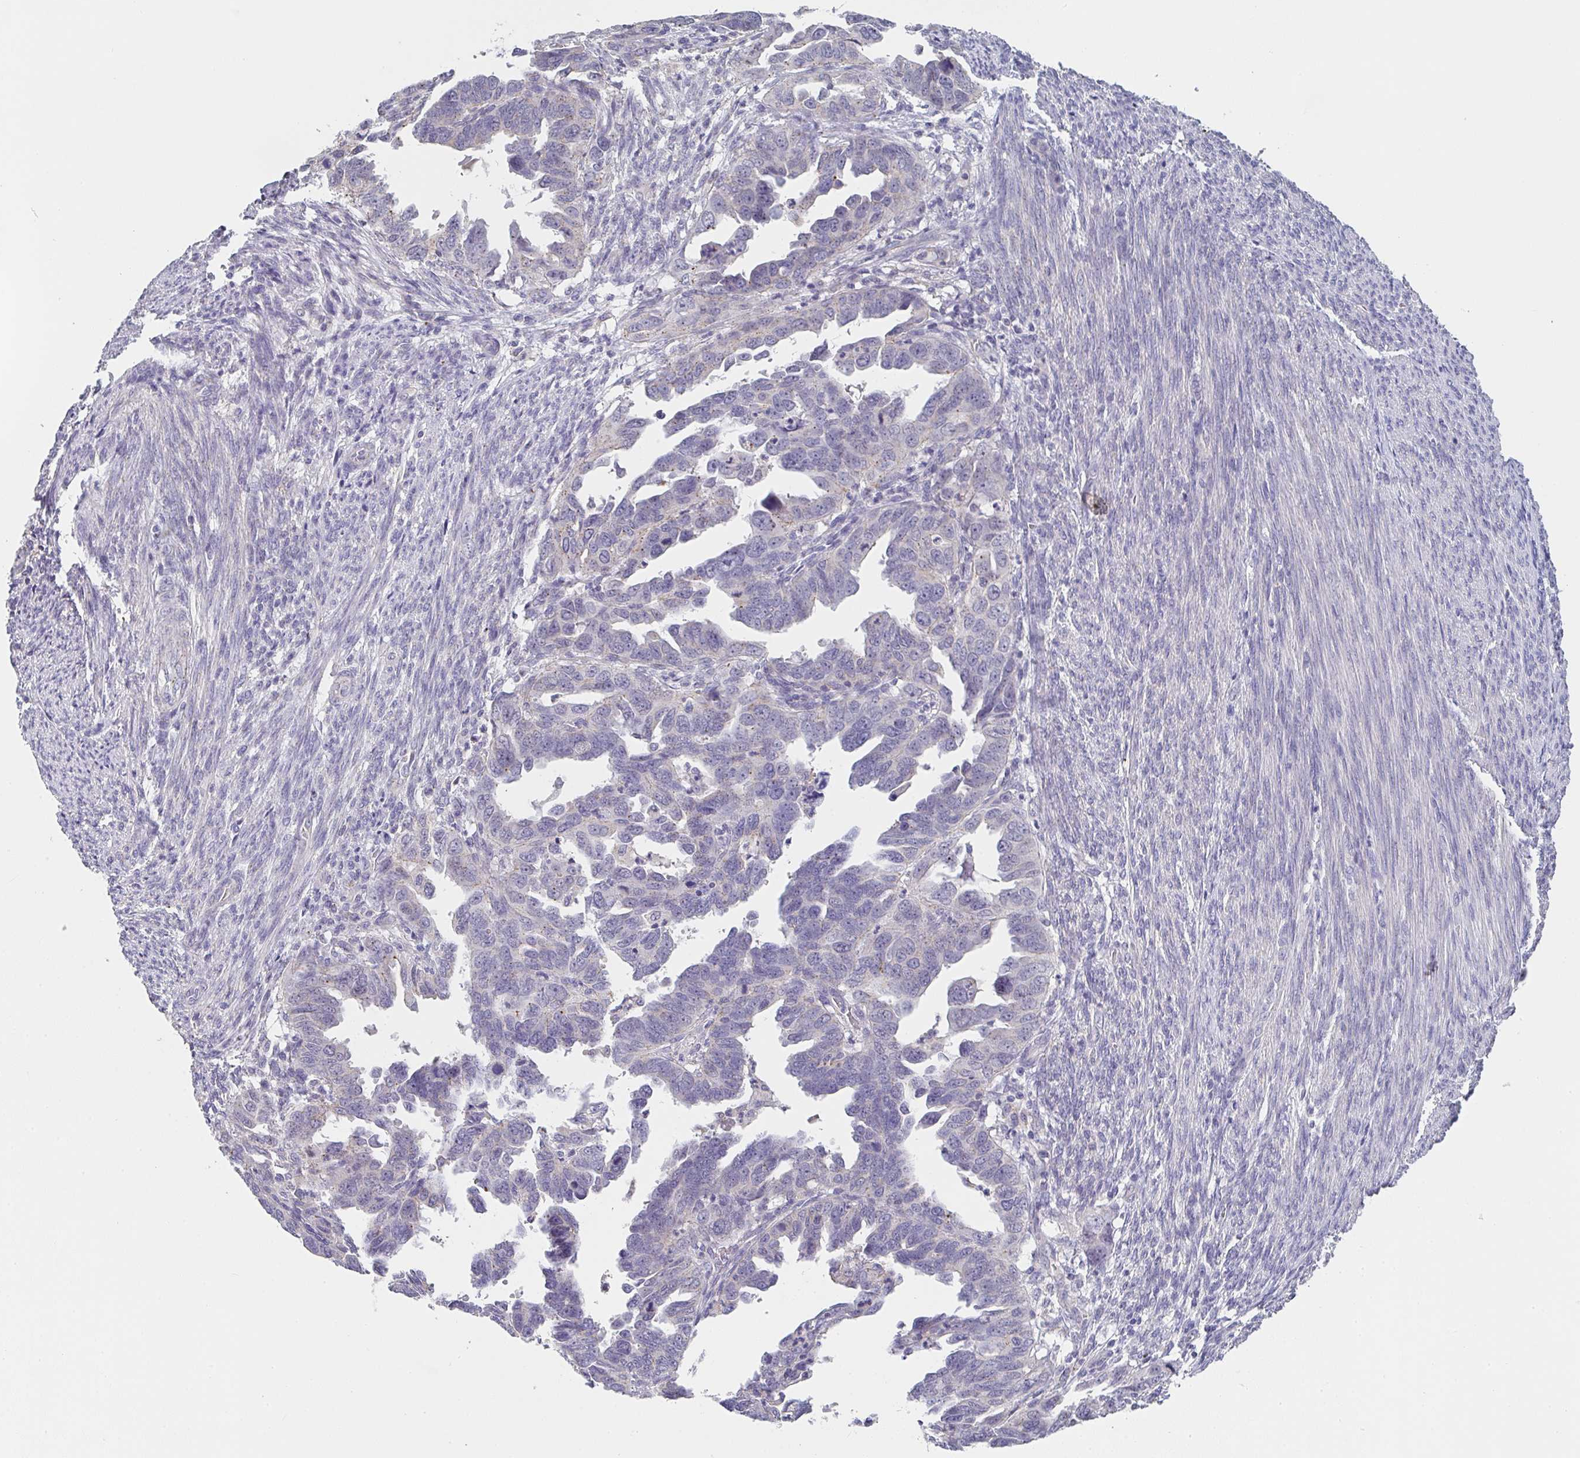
{"staining": {"intensity": "weak", "quantity": "25%-75%", "location": "cytoplasmic/membranous"}, "tissue": "endometrial cancer", "cell_type": "Tumor cells", "image_type": "cancer", "snomed": [{"axis": "morphology", "description": "Adenocarcinoma, NOS"}, {"axis": "topography", "description": "Endometrium"}], "caption": "About 25%-75% of tumor cells in human adenocarcinoma (endometrial) exhibit weak cytoplasmic/membranous protein expression as visualized by brown immunohistochemical staining.", "gene": "CHMP5", "patient": {"sex": "female", "age": 65}}